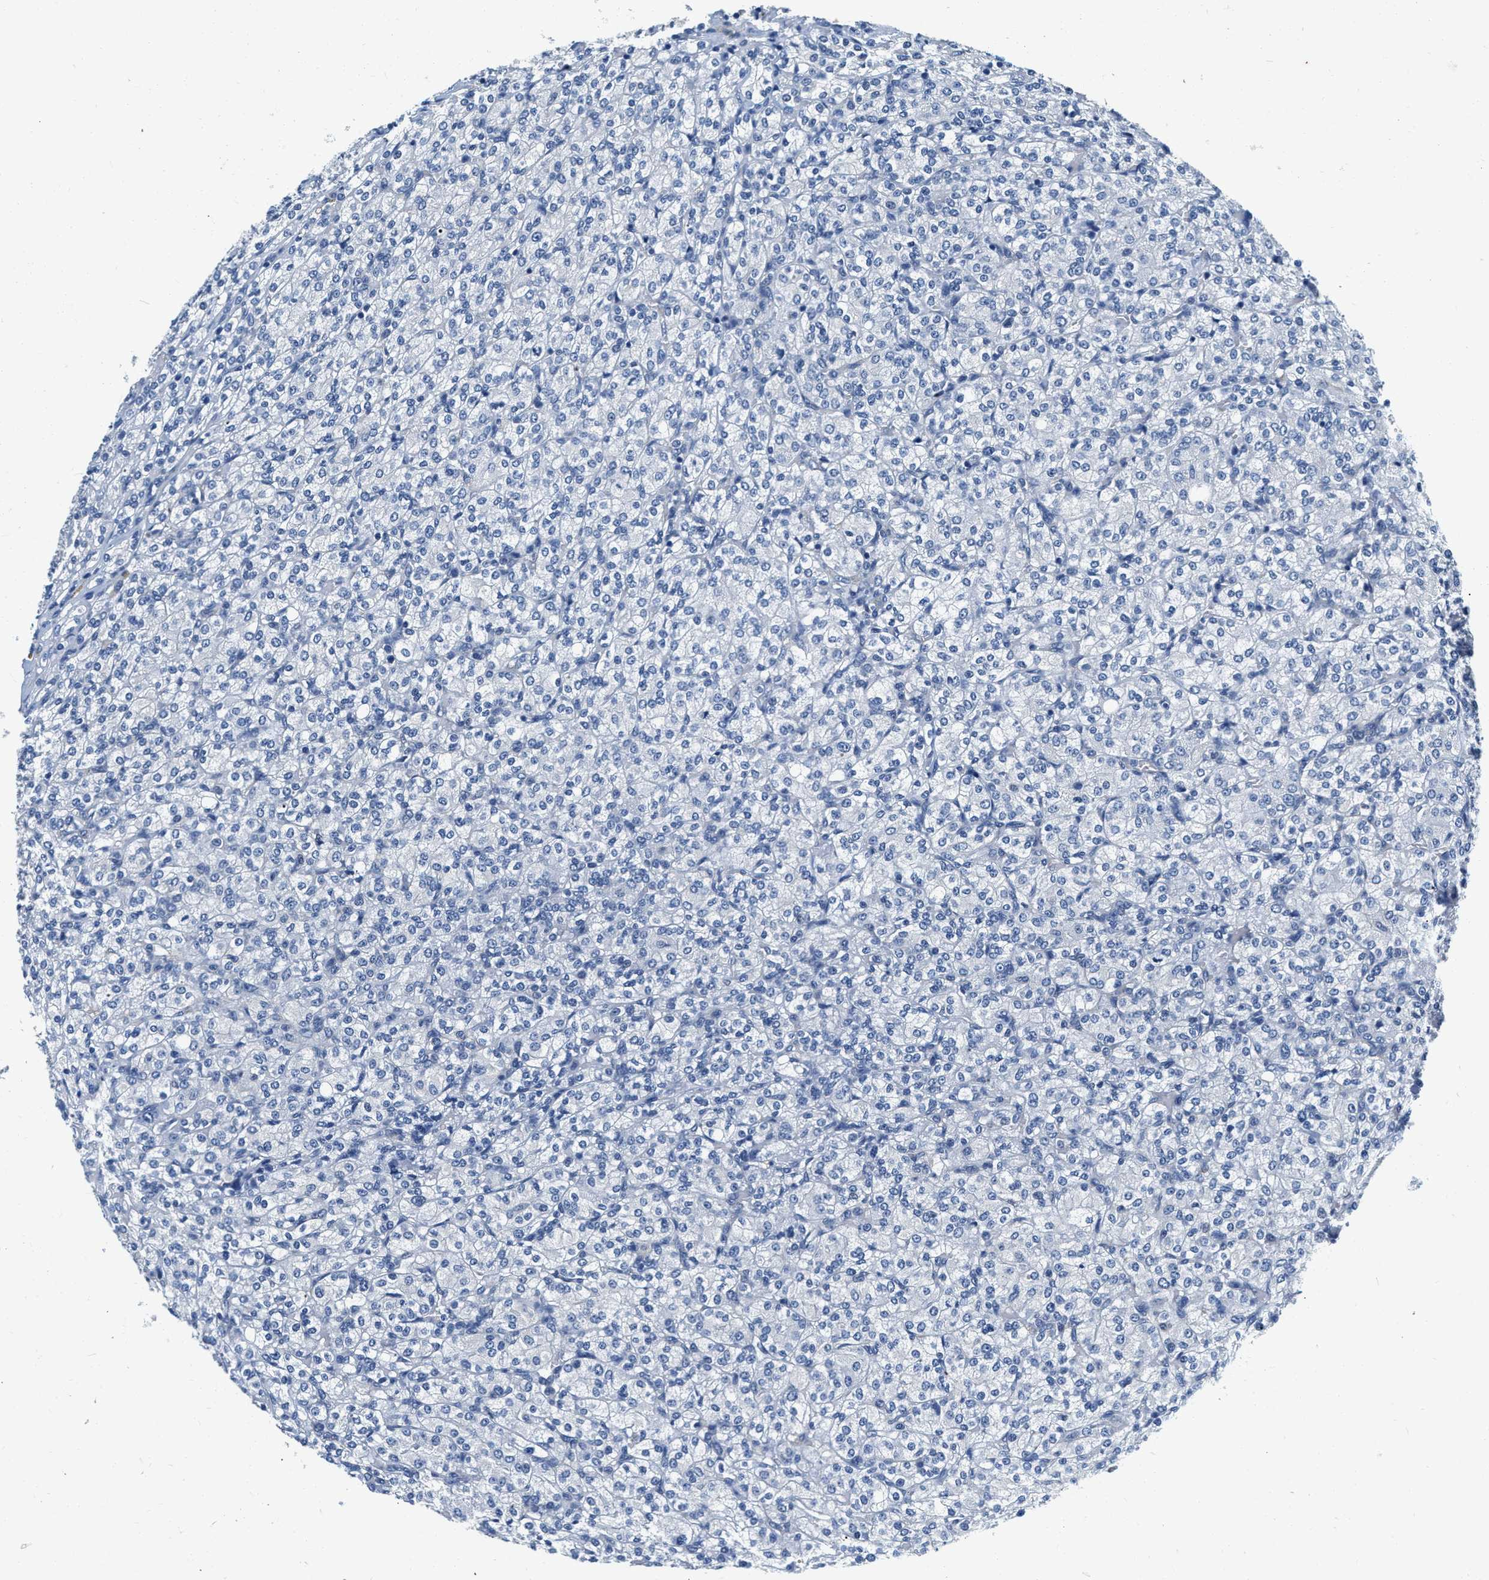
{"staining": {"intensity": "negative", "quantity": "none", "location": "none"}, "tissue": "renal cancer", "cell_type": "Tumor cells", "image_type": "cancer", "snomed": [{"axis": "morphology", "description": "Adenocarcinoma, NOS"}, {"axis": "topography", "description": "Kidney"}], "caption": "A photomicrograph of renal cancer stained for a protein shows no brown staining in tumor cells. The staining was performed using DAB (3,3'-diaminobenzidine) to visualize the protein expression in brown, while the nuclei were stained in blue with hematoxylin (Magnification: 20x).", "gene": "EIF2AK2", "patient": {"sex": "male", "age": 77}}